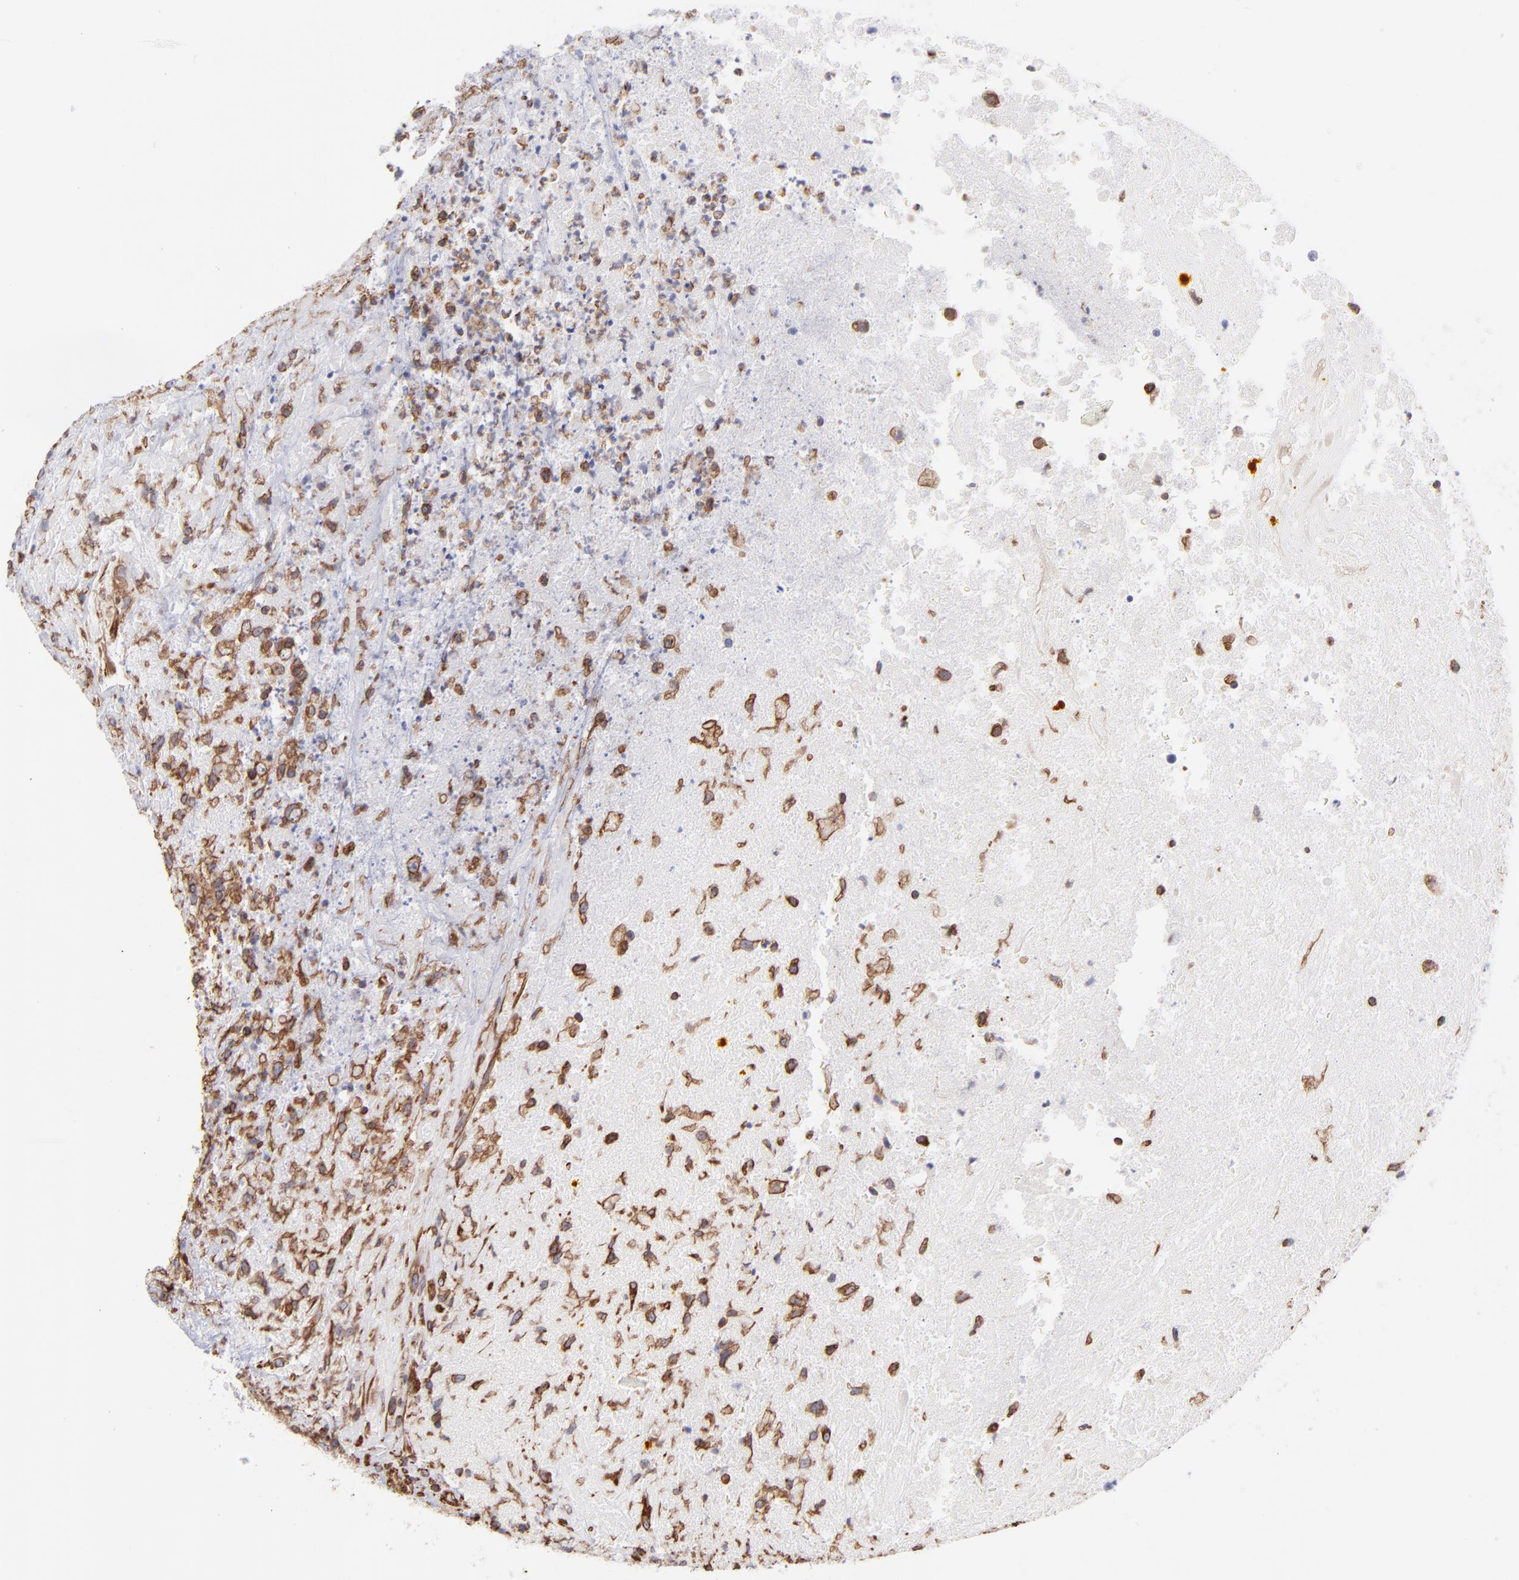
{"staining": {"intensity": "moderate", "quantity": ">75%", "location": "cytoplasmic/membranous"}, "tissue": "testis cancer", "cell_type": "Tumor cells", "image_type": "cancer", "snomed": [{"axis": "morphology", "description": "Necrosis, NOS"}, {"axis": "morphology", "description": "Carcinoma, Embryonal, NOS"}, {"axis": "topography", "description": "Testis"}], "caption": "Tumor cells reveal medium levels of moderate cytoplasmic/membranous positivity in approximately >75% of cells in testis embryonal carcinoma.", "gene": "PLEC", "patient": {"sex": "male", "age": 19}}